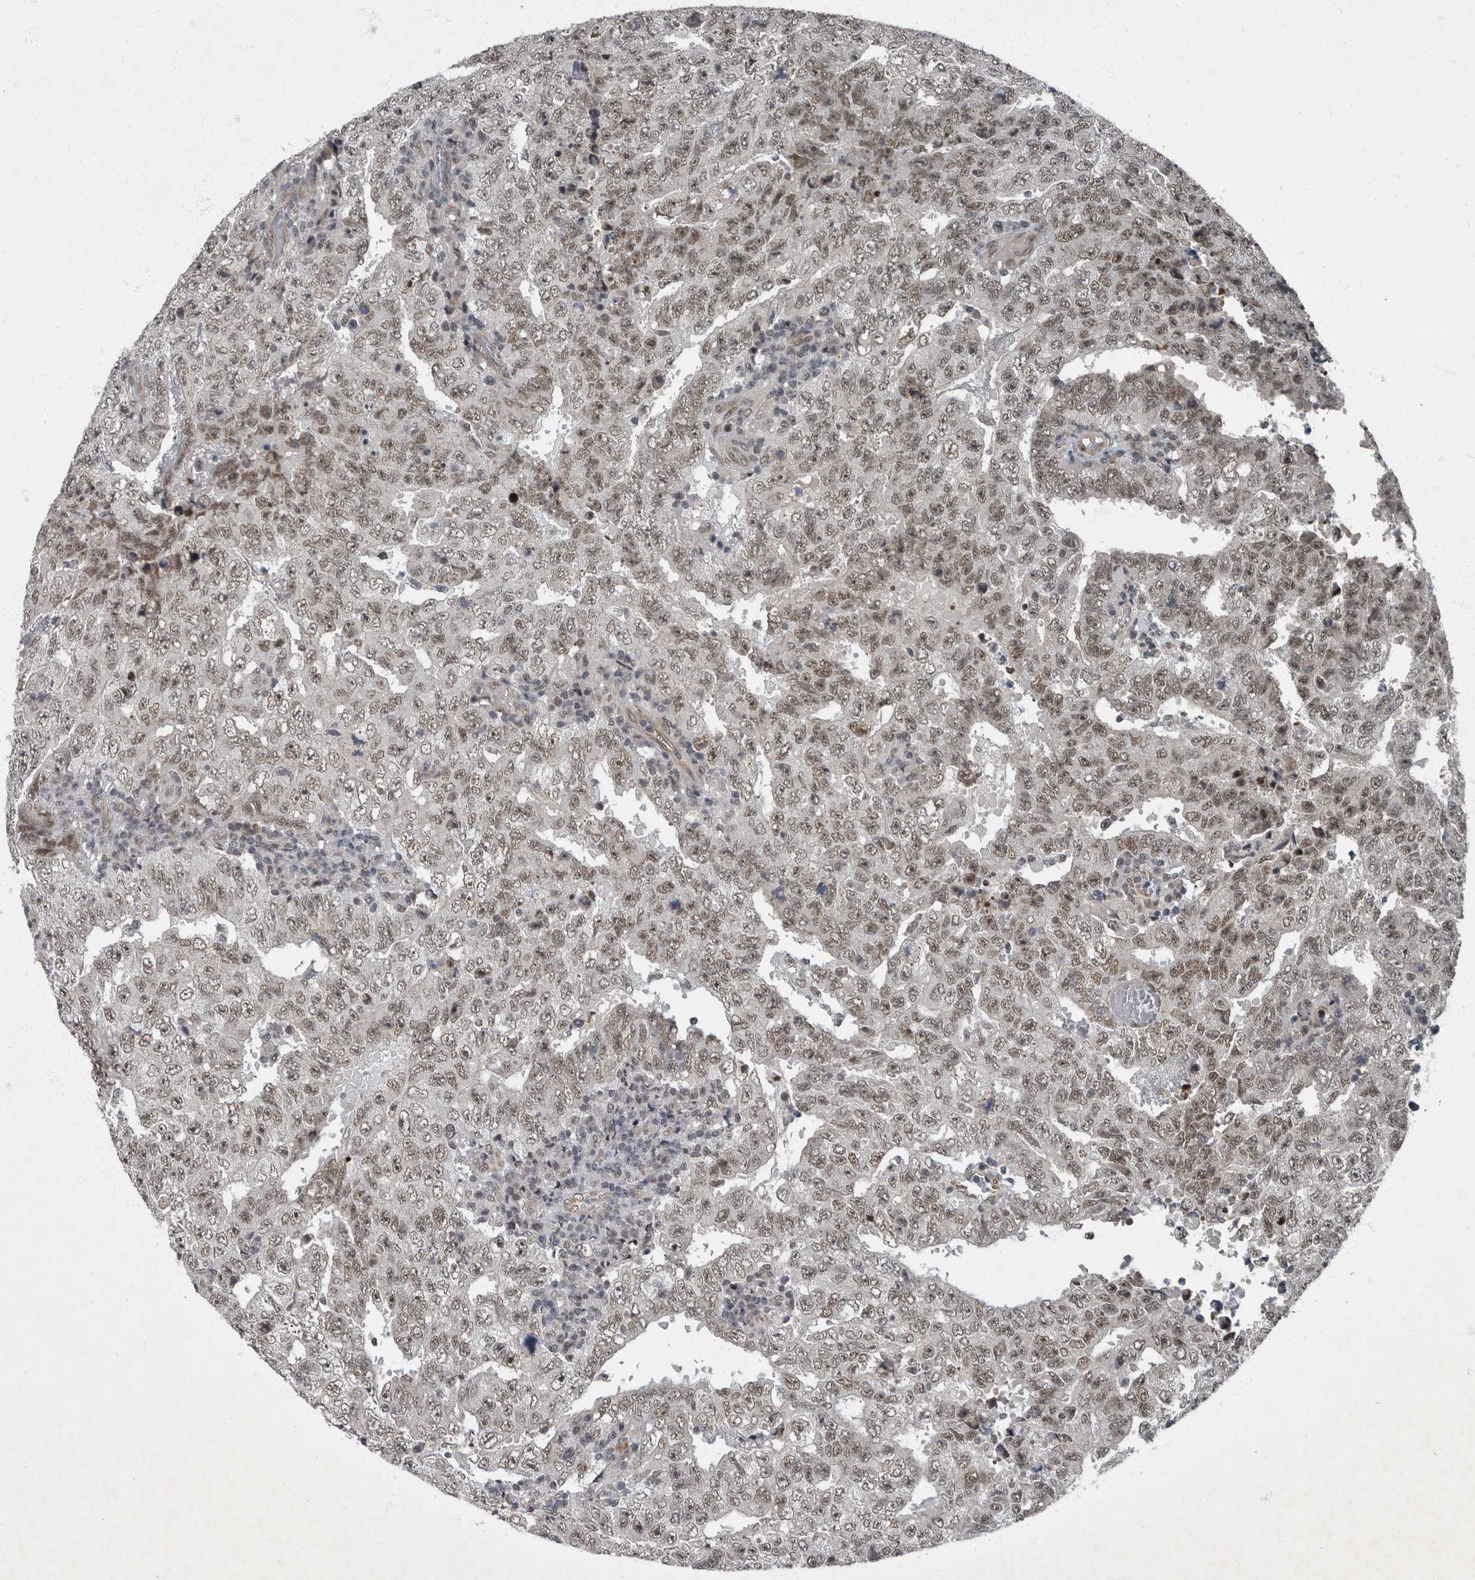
{"staining": {"intensity": "weak", "quantity": ">75%", "location": "nuclear"}, "tissue": "testis cancer", "cell_type": "Tumor cells", "image_type": "cancer", "snomed": [{"axis": "morphology", "description": "Carcinoma, Embryonal, NOS"}, {"axis": "topography", "description": "Testis"}], "caption": "Immunohistochemistry of human testis cancer displays low levels of weak nuclear positivity in about >75% of tumor cells.", "gene": "WDR33", "patient": {"sex": "male", "age": 26}}